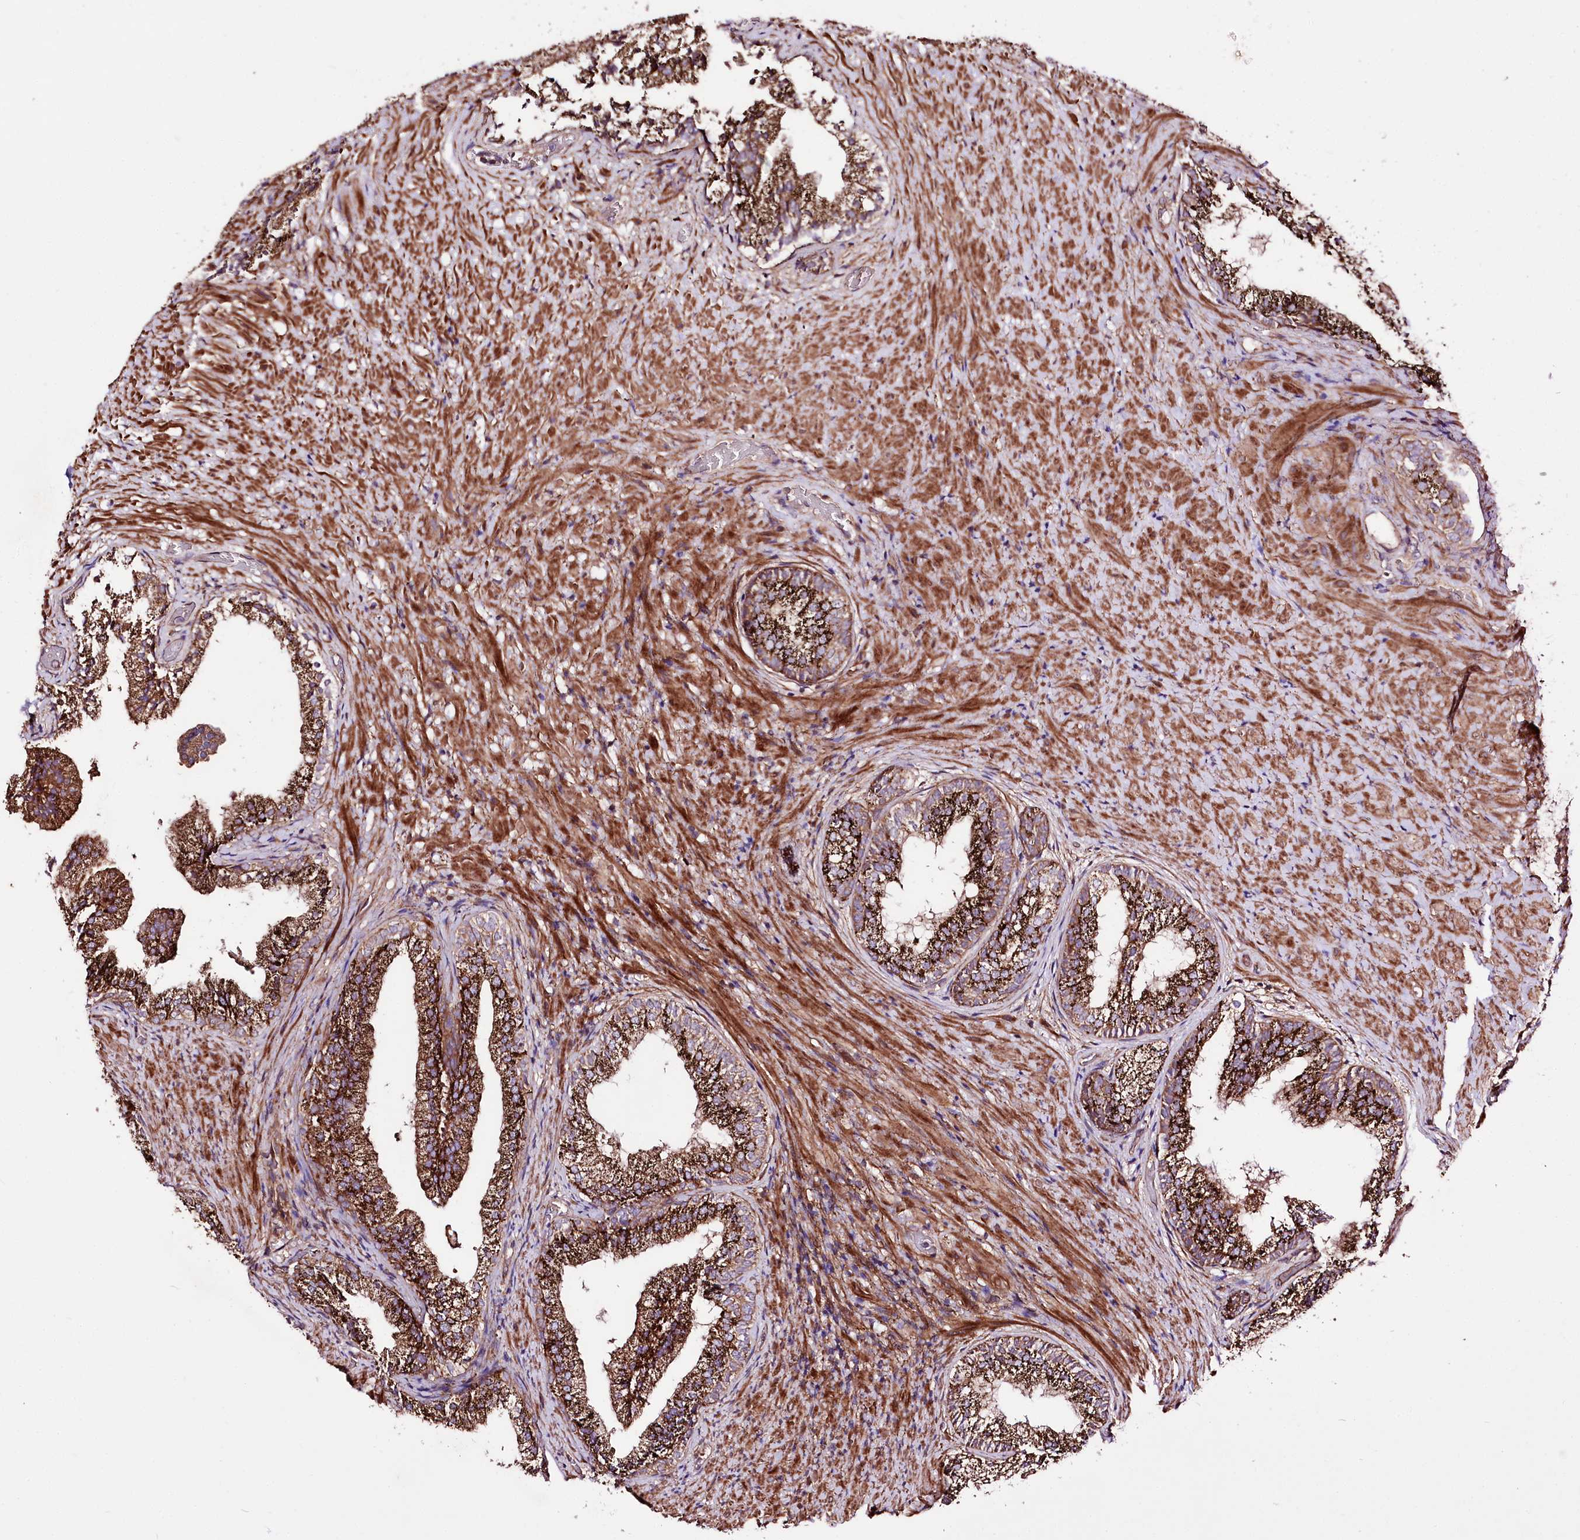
{"staining": {"intensity": "strong", "quantity": ">75%", "location": "cytoplasmic/membranous"}, "tissue": "prostate", "cell_type": "Glandular cells", "image_type": "normal", "snomed": [{"axis": "morphology", "description": "Normal tissue, NOS"}, {"axis": "topography", "description": "Prostate"}], "caption": "Immunohistochemical staining of benign human prostate reveals strong cytoplasmic/membranous protein staining in about >75% of glandular cells.", "gene": "WWC1", "patient": {"sex": "male", "age": 76}}